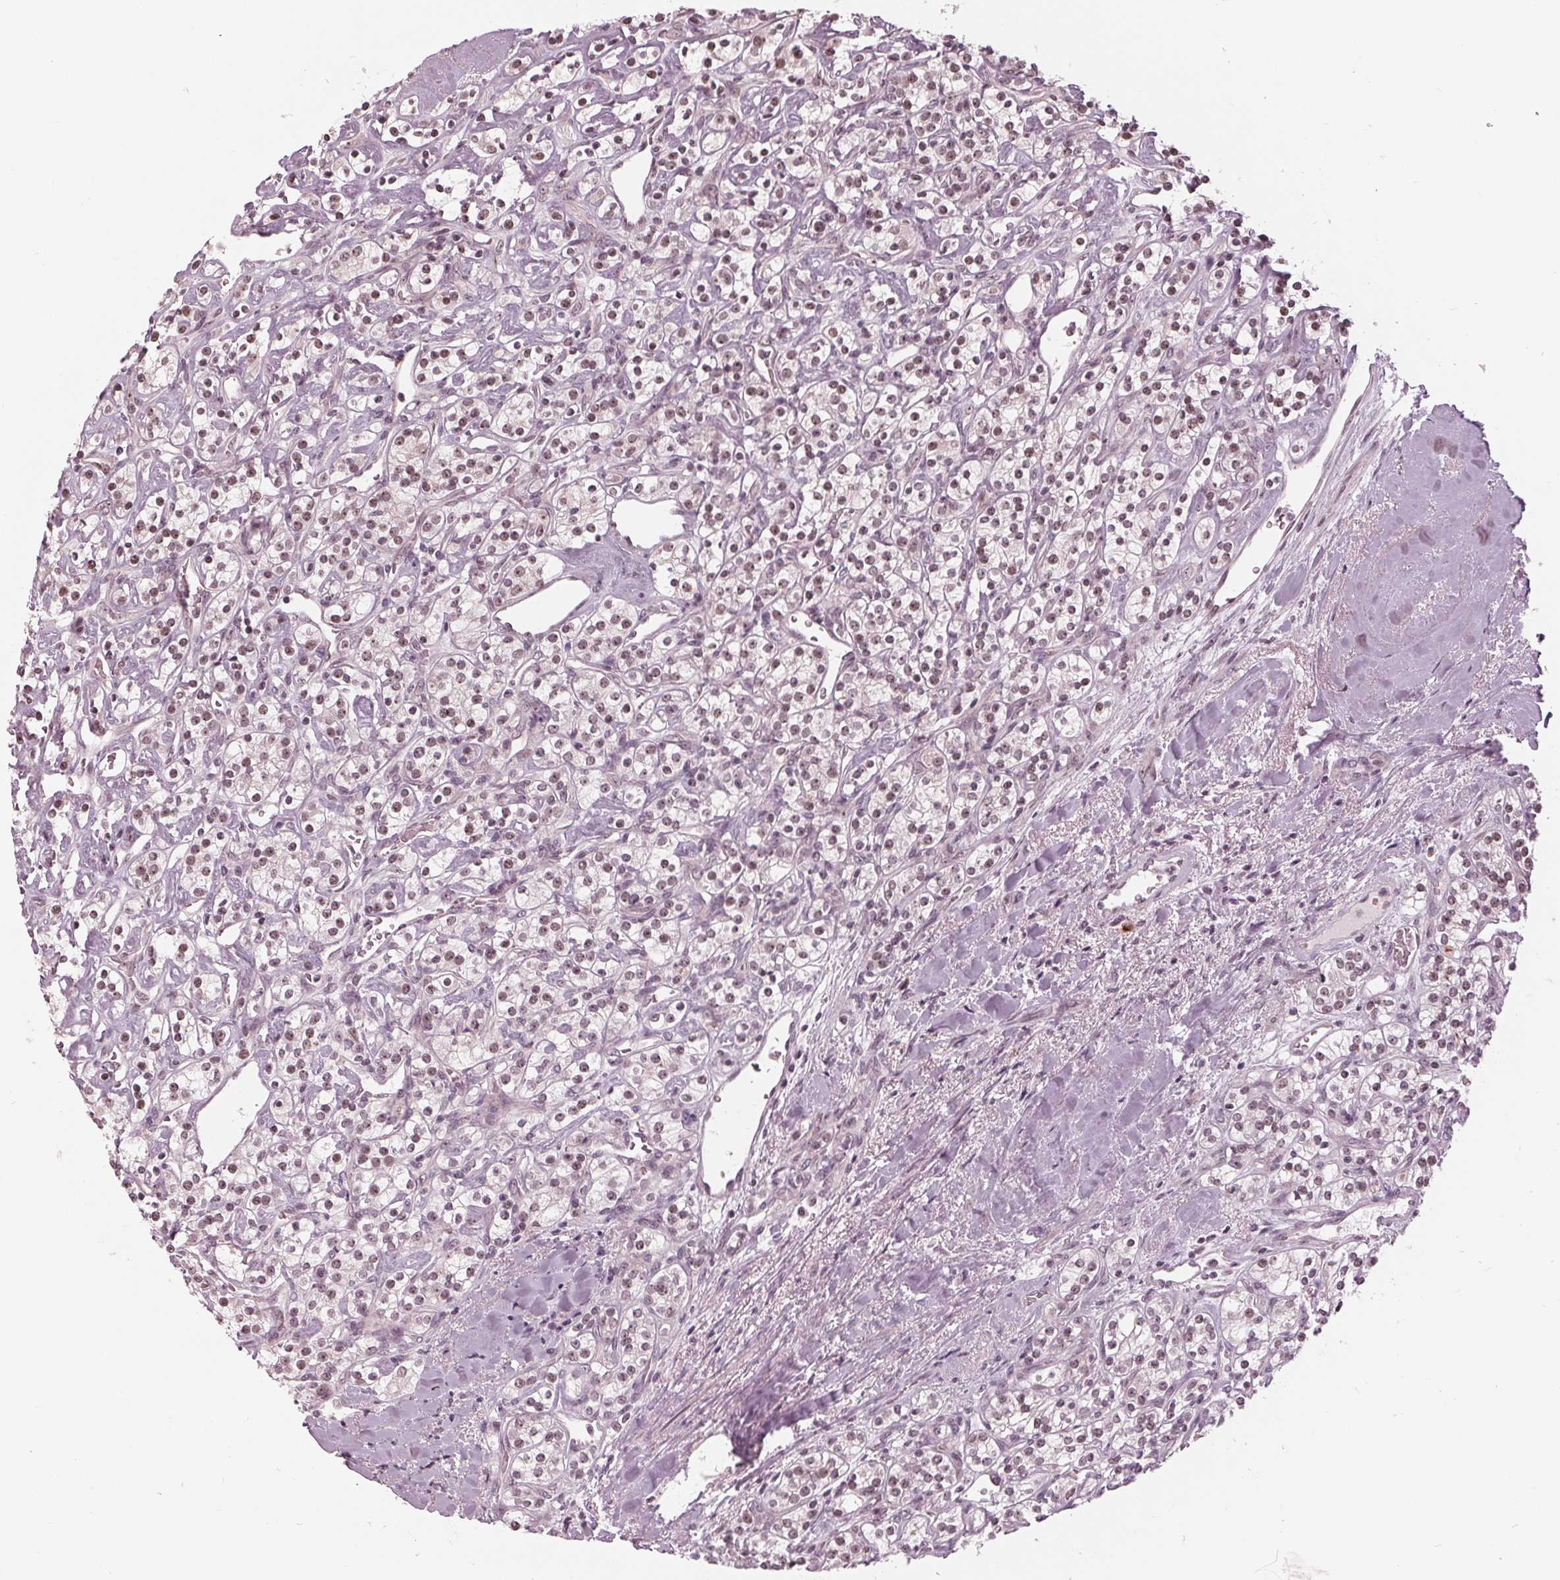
{"staining": {"intensity": "moderate", "quantity": "25%-75%", "location": "nuclear"}, "tissue": "renal cancer", "cell_type": "Tumor cells", "image_type": "cancer", "snomed": [{"axis": "morphology", "description": "Adenocarcinoma, NOS"}, {"axis": "topography", "description": "Kidney"}], "caption": "Immunohistochemical staining of renal adenocarcinoma reveals medium levels of moderate nuclear protein positivity in approximately 25%-75% of tumor cells. The staining is performed using DAB brown chromogen to label protein expression. The nuclei are counter-stained blue using hematoxylin.", "gene": "SLX4", "patient": {"sex": "male", "age": 77}}